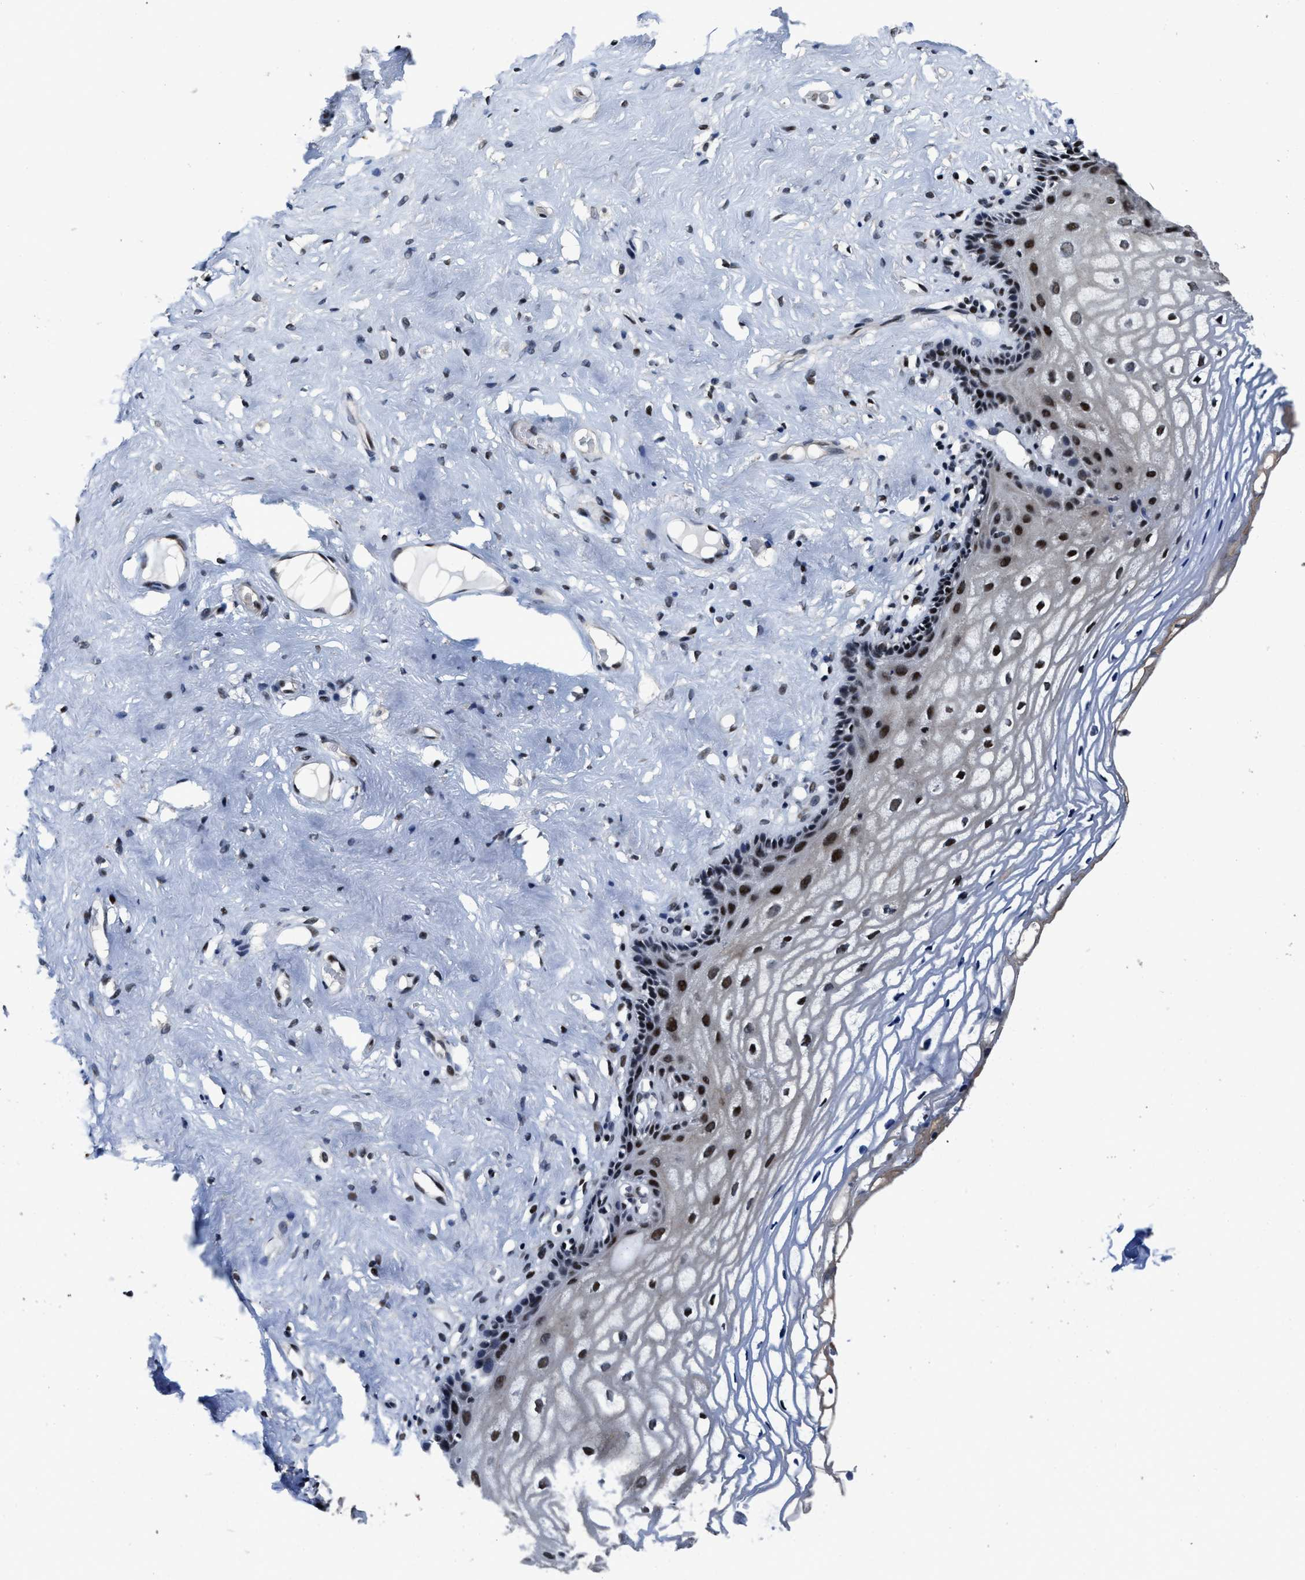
{"staining": {"intensity": "strong", "quantity": ">75%", "location": "nuclear"}, "tissue": "vagina", "cell_type": "Squamous epithelial cells", "image_type": "normal", "snomed": [{"axis": "morphology", "description": "Normal tissue, NOS"}, {"axis": "morphology", "description": "Adenocarcinoma, NOS"}, {"axis": "topography", "description": "Rectum"}, {"axis": "topography", "description": "Vagina"}], "caption": "Vagina stained with DAB immunohistochemistry reveals high levels of strong nuclear staining in approximately >75% of squamous epithelial cells.", "gene": "ZNF233", "patient": {"sex": "female", "age": 71}}